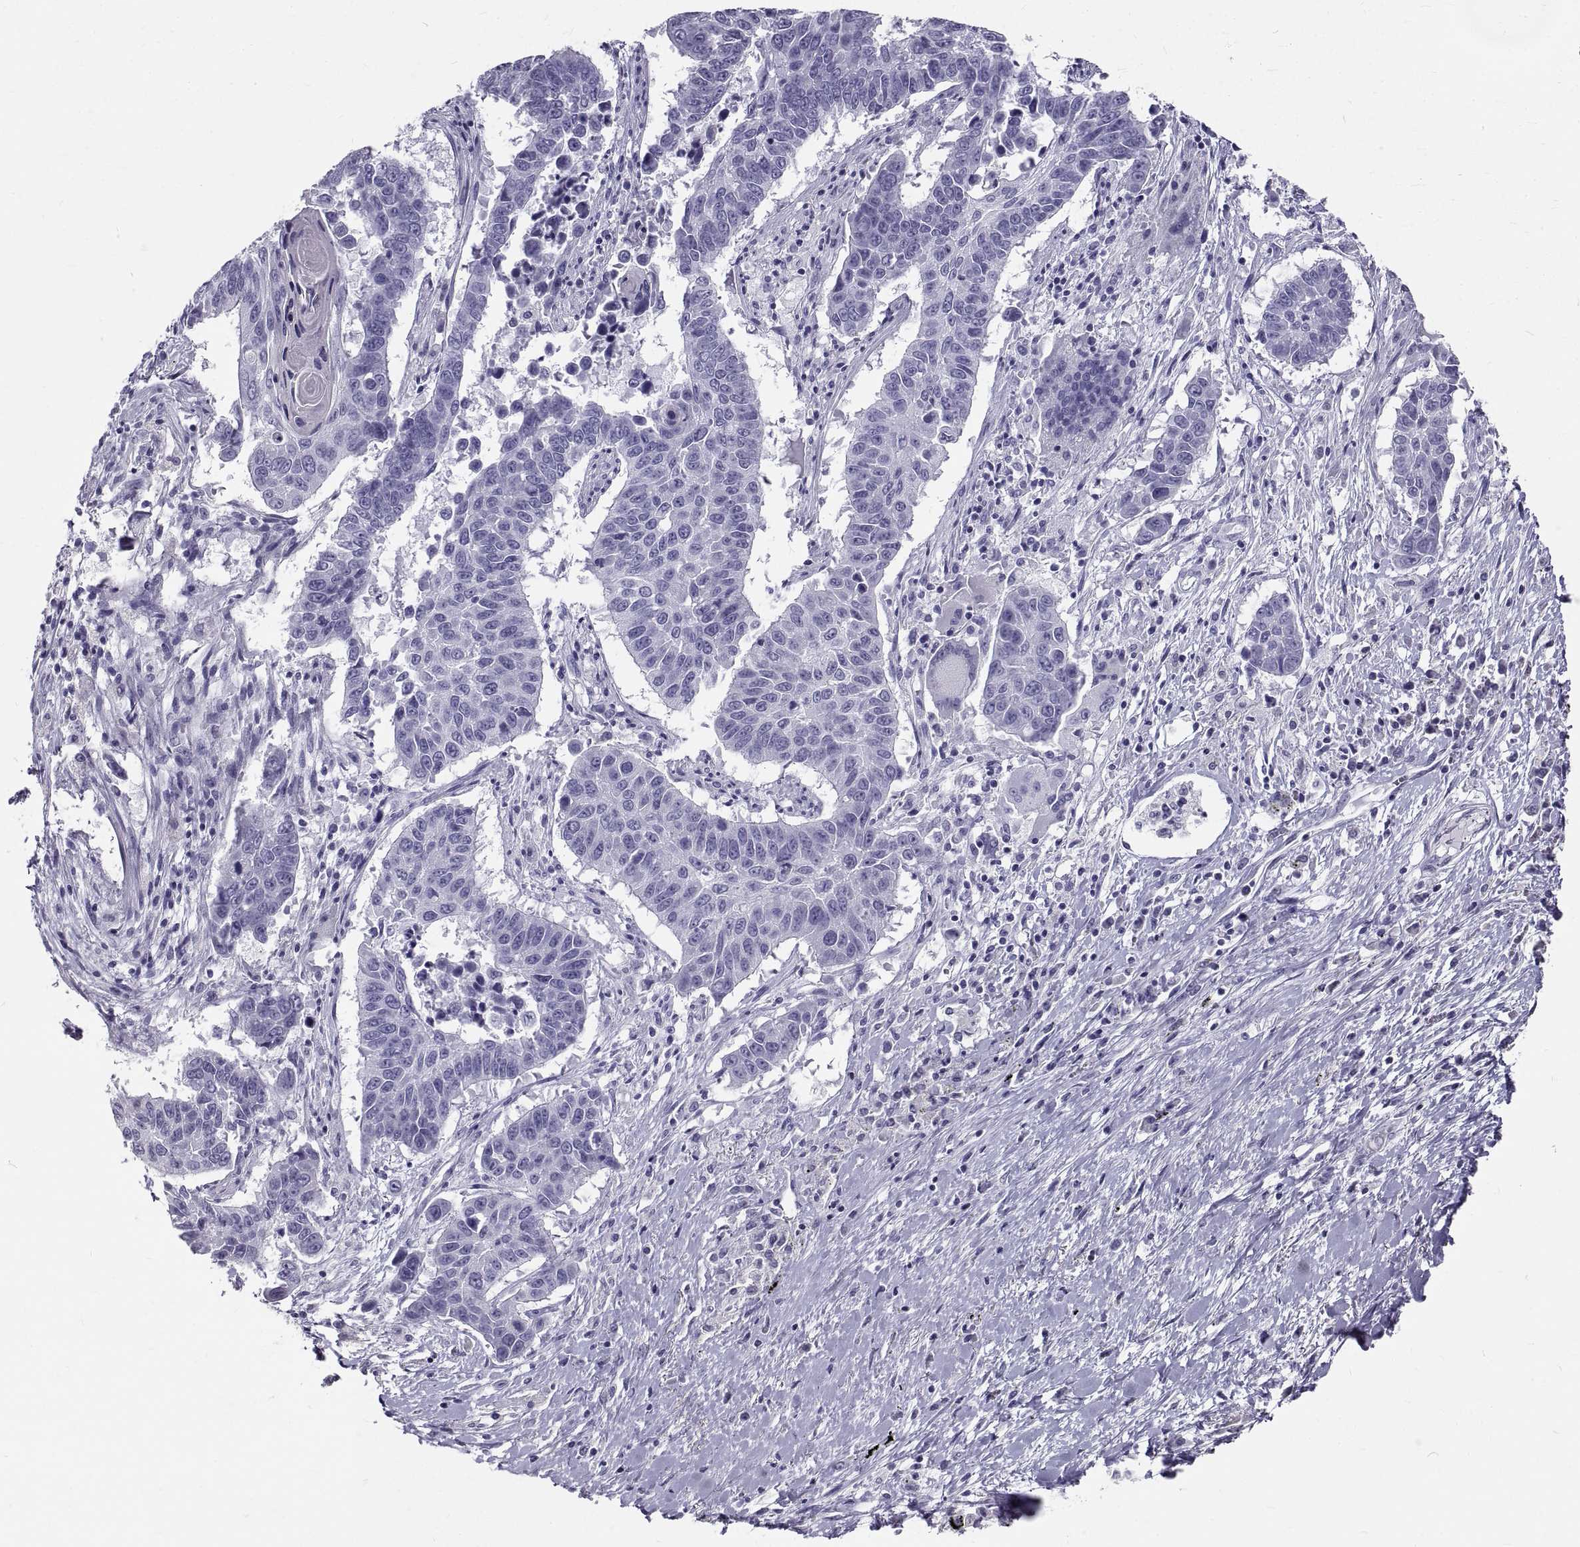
{"staining": {"intensity": "negative", "quantity": "none", "location": "none"}, "tissue": "lung cancer", "cell_type": "Tumor cells", "image_type": "cancer", "snomed": [{"axis": "morphology", "description": "Squamous cell carcinoma, NOS"}, {"axis": "topography", "description": "Lung"}], "caption": "IHC micrograph of neoplastic tissue: lung cancer (squamous cell carcinoma) stained with DAB (3,3'-diaminobenzidine) demonstrates no significant protein expression in tumor cells.", "gene": "GNG12", "patient": {"sex": "male", "age": 73}}